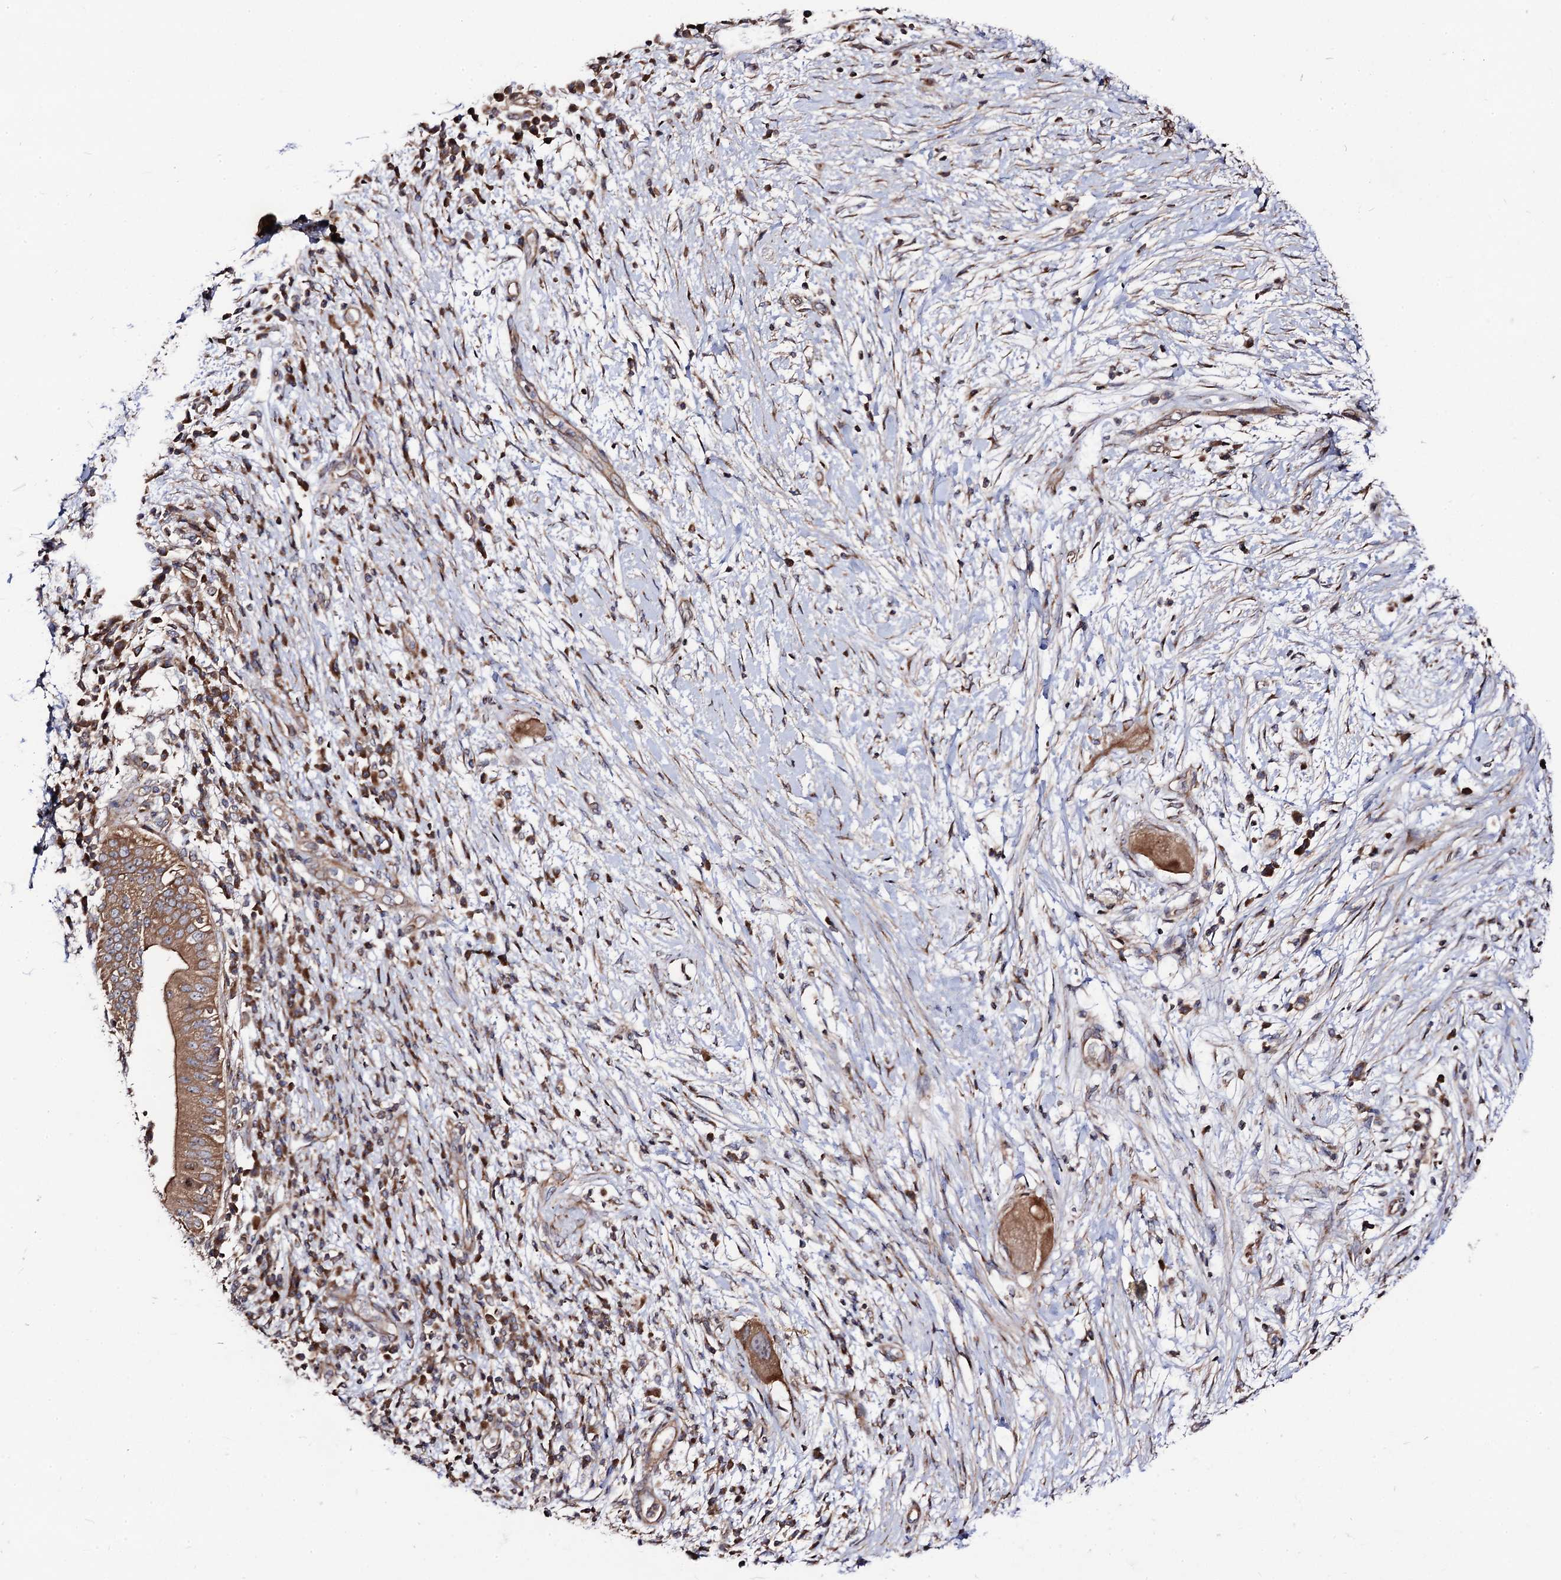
{"staining": {"intensity": "strong", "quantity": ">75%", "location": "cytoplasmic/membranous"}, "tissue": "pancreatic cancer", "cell_type": "Tumor cells", "image_type": "cancer", "snomed": [{"axis": "morphology", "description": "Adenocarcinoma, NOS"}, {"axis": "topography", "description": "Pancreas"}], "caption": "Immunohistochemistry (IHC) staining of pancreatic cancer, which displays high levels of strong cytoplasmic/membranous expression in approximately >75% of tumor cells indicating strong cytoplasmic/membranous protein expression. The staining was performed using DAB (3,3'-diaminobenzidine) (brown) for protein detection and nuclei were counterstained in hematoxylin (blue).", "gene": "DYDC1", "patient": {"sex": "male", "age": 68}}